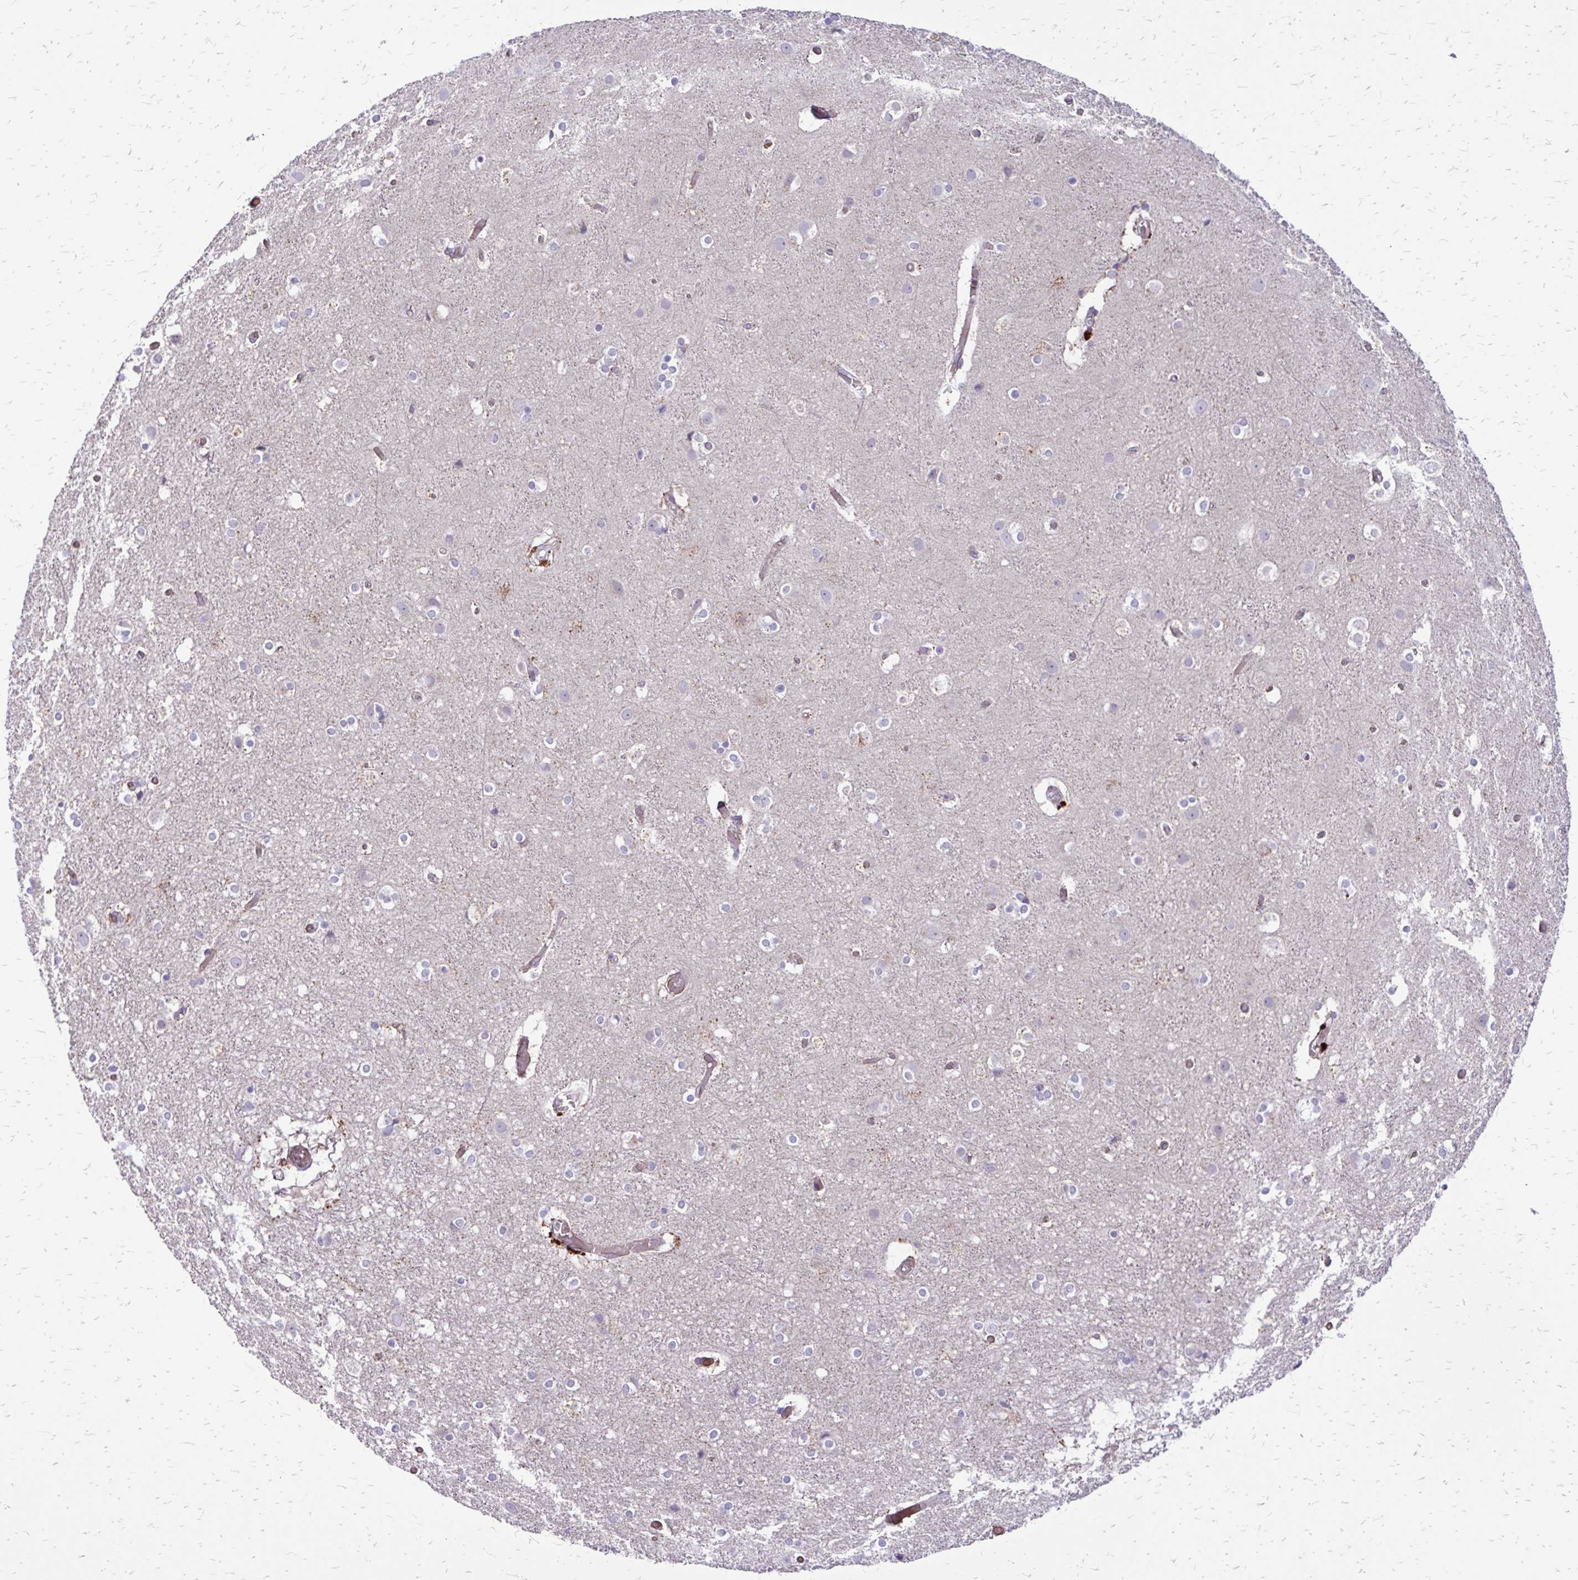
{"staining": {"intensity": "negative", "quantity": "none", "location": "none"}, "tissue": "cerebral cortex", "cell_type": "Endothelial cells", "image_type": "normal", "snomed": [{"axis": "morphology", "description": "Normal tissue, NOS"}, {"axis": "topography", "description": "Cerebral cortex"}], "caption": "This image is of unremarkable cerebral cortex stained with IHC to label a protein in brown with the nuclei are counter-stained blue. There is no positivity in endothelial cells.", "gene": "FUNDC2", "patient": {"sex": "female", "age": 52}}